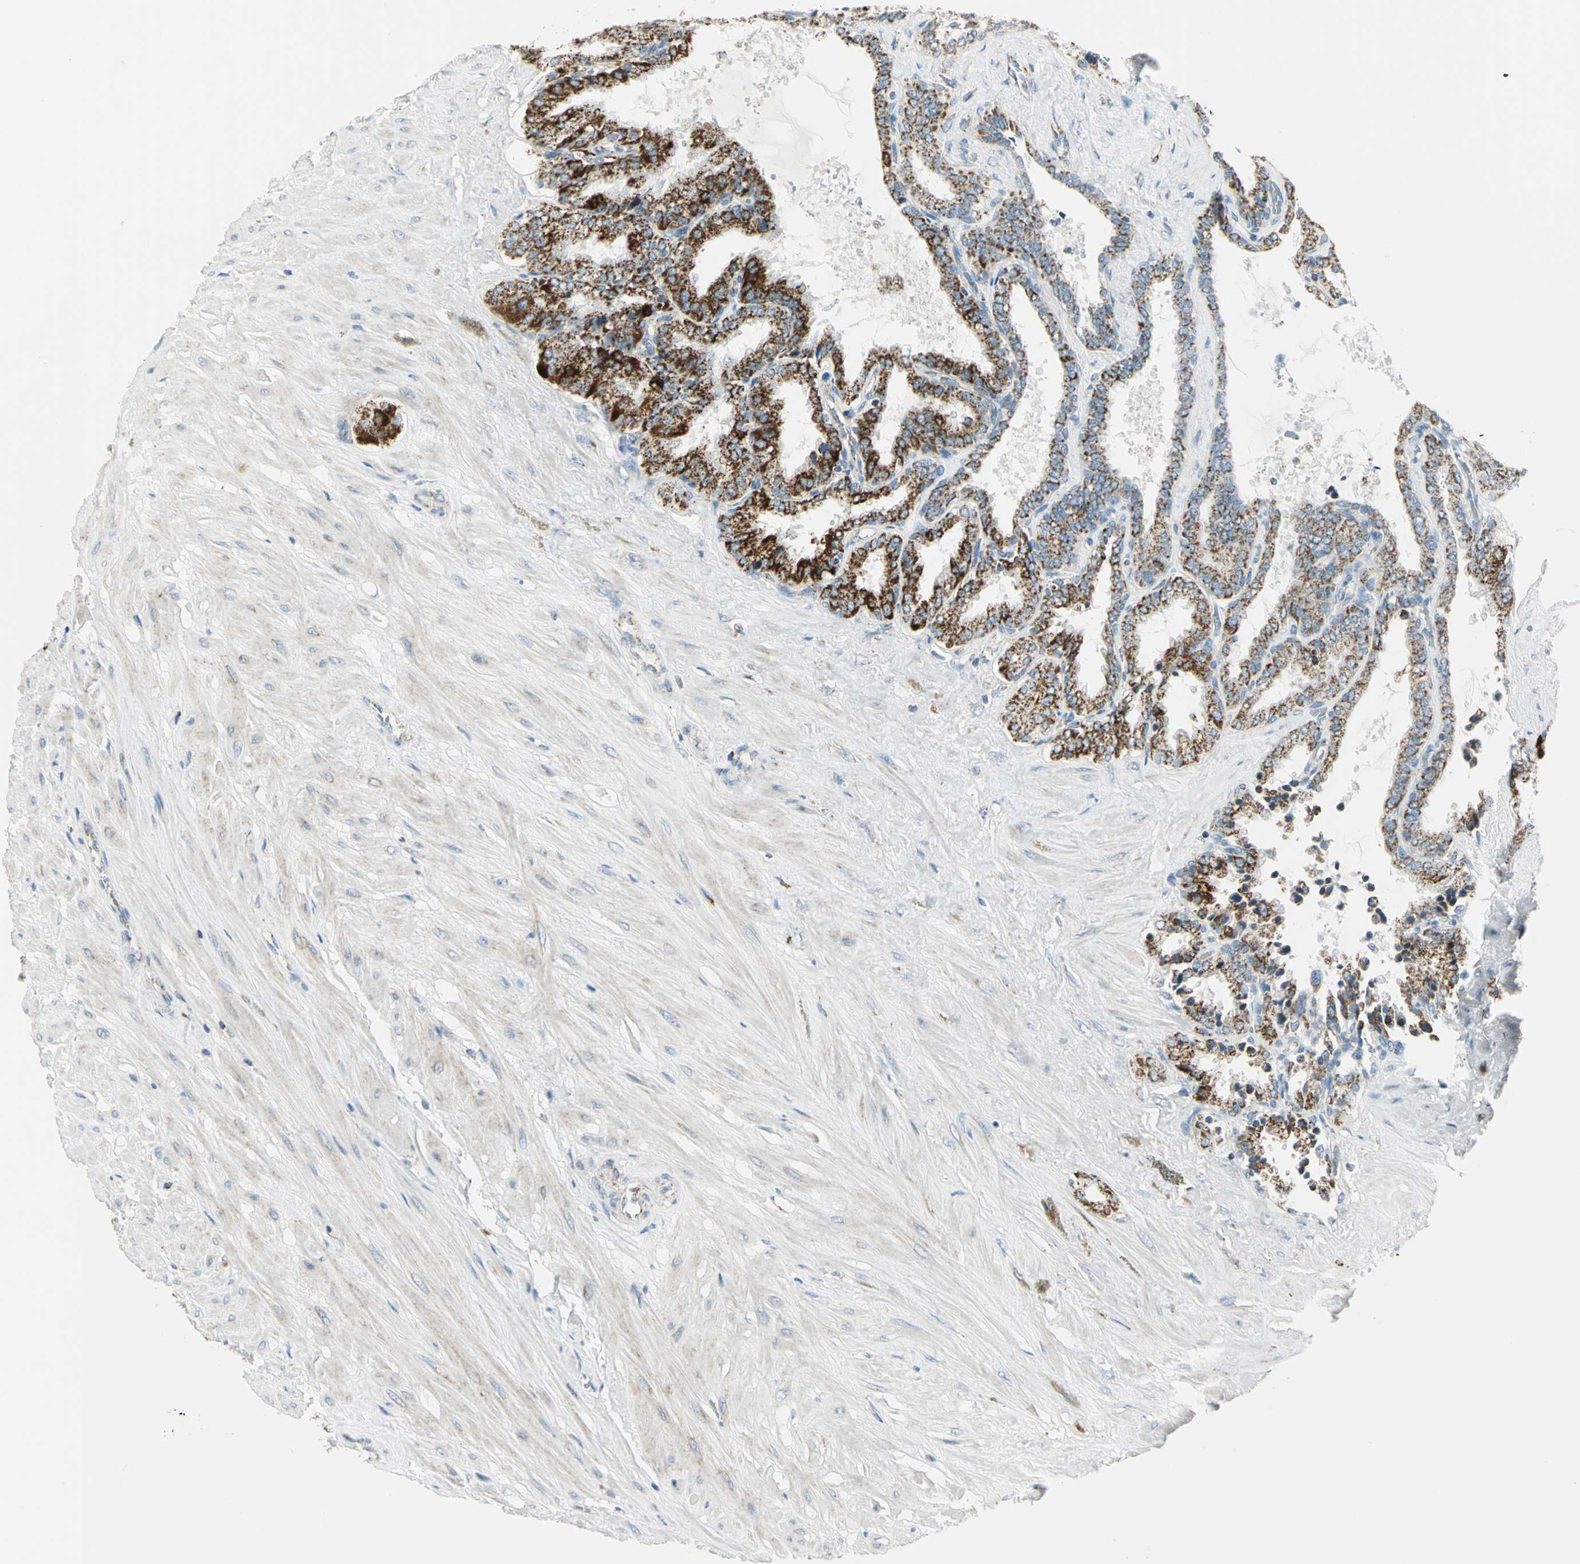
{"staining": {"intensity": "strong", "quantity": ">75%", "location": "cytoplasmic/membranous"}, "tissue": "seminal vesicle", "cell_type": "Glandular cells", "image_type": "normal", "snomed": [{"axis": "morphology", "description": "Normal tissue, NOS"}, {"axis": "topography", "description": "Seminal veicle"}], "caption": "Immunohistochemistry micrograph of normal seminal vesicle: human seminal vesicle stained using immunohistochemistry (IHC) demonstrates high levels of strong protein expression localized specifically in the cytoplasmic/membranous of glandular cells, appearing as a cytoplasmic/membranous brown color.", "gene": "ACADM", "patient": {"sex": "male", "age": 46}}